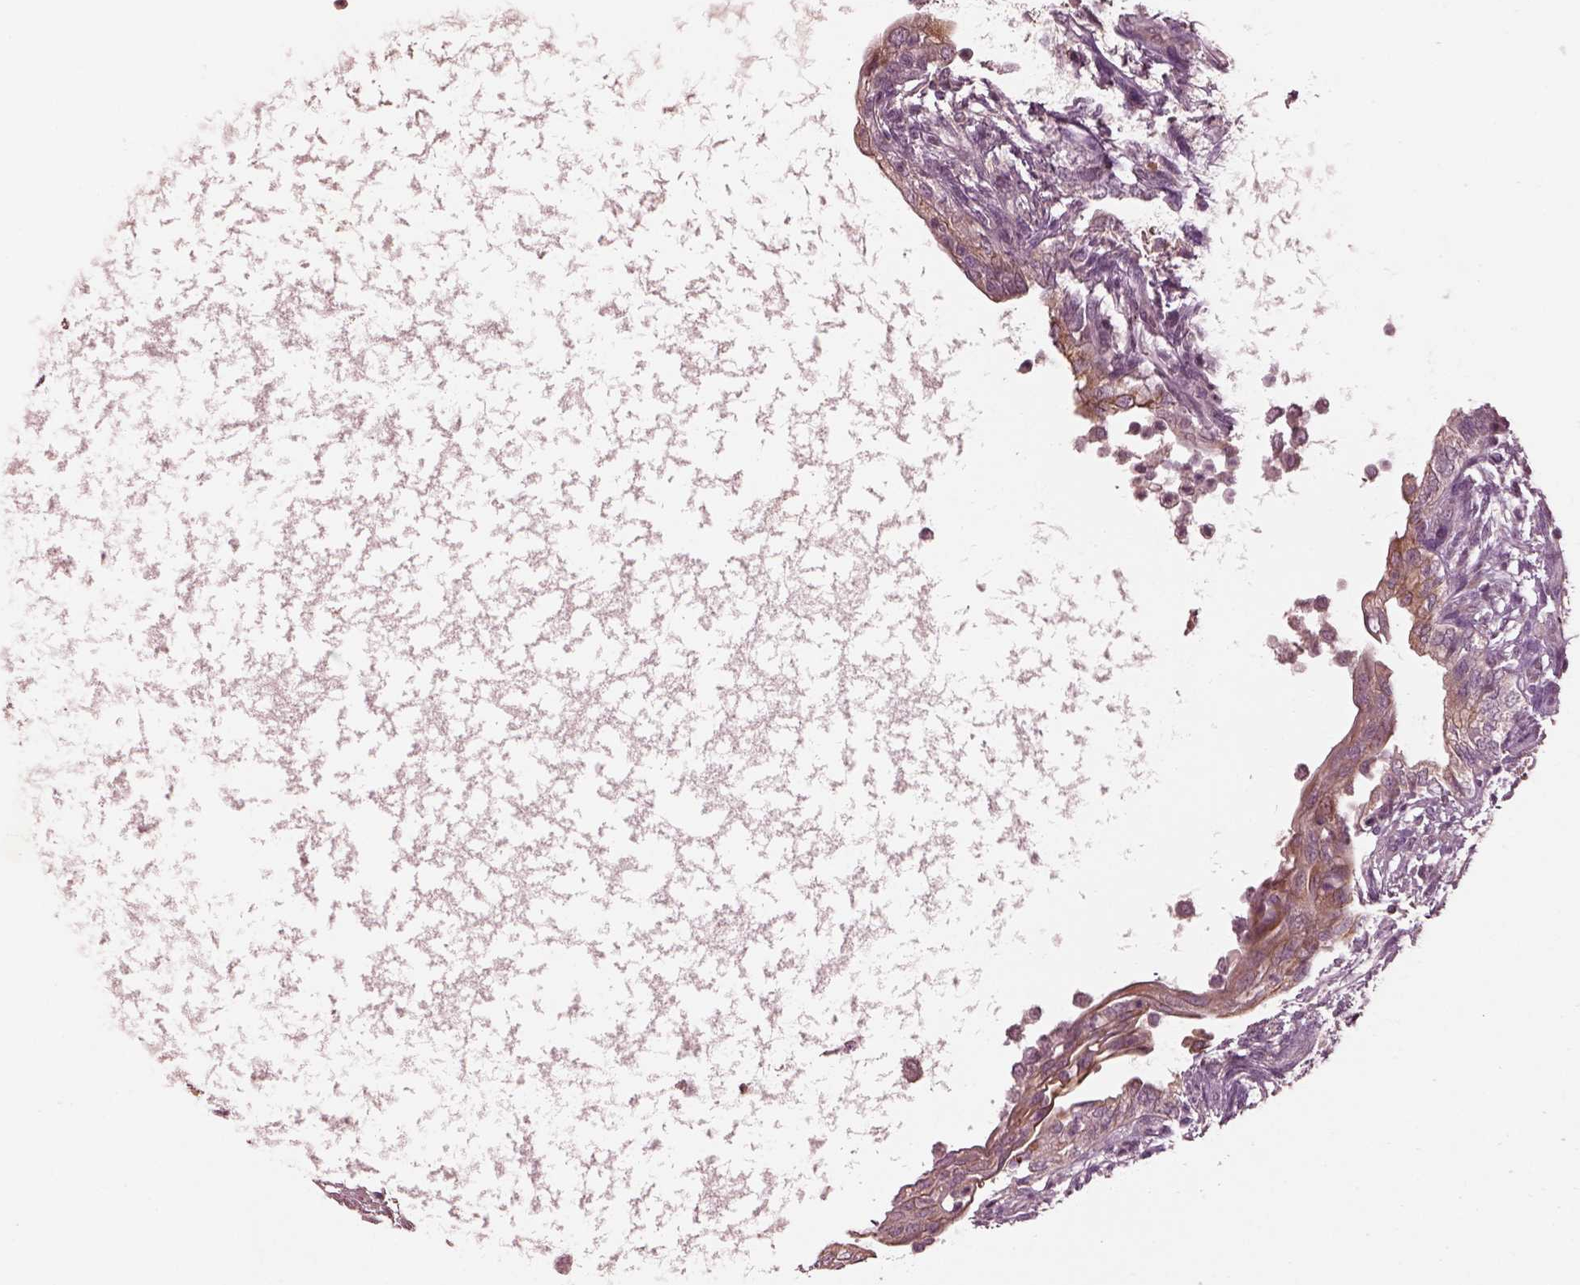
{"staining": {"intensity": "weak", "quantity": "<25%", "location": "cytoplasmic/membranous"}, "tissue": "testis cancer", "cell_type": "Tumor cells", "image_type": "cancer", "snomed": [{"axis": "morphology", "description": "Carcinoma, Embryonal, NOS"}, {"axis": "topography", "description": "Testis"}], "caption": "Testis embryonal carcinoma stained for a protein using IHC reveals no positivity tumor cells.", "gene": "EFEMP1", "patient": {"sex": "male", "age": 26}}